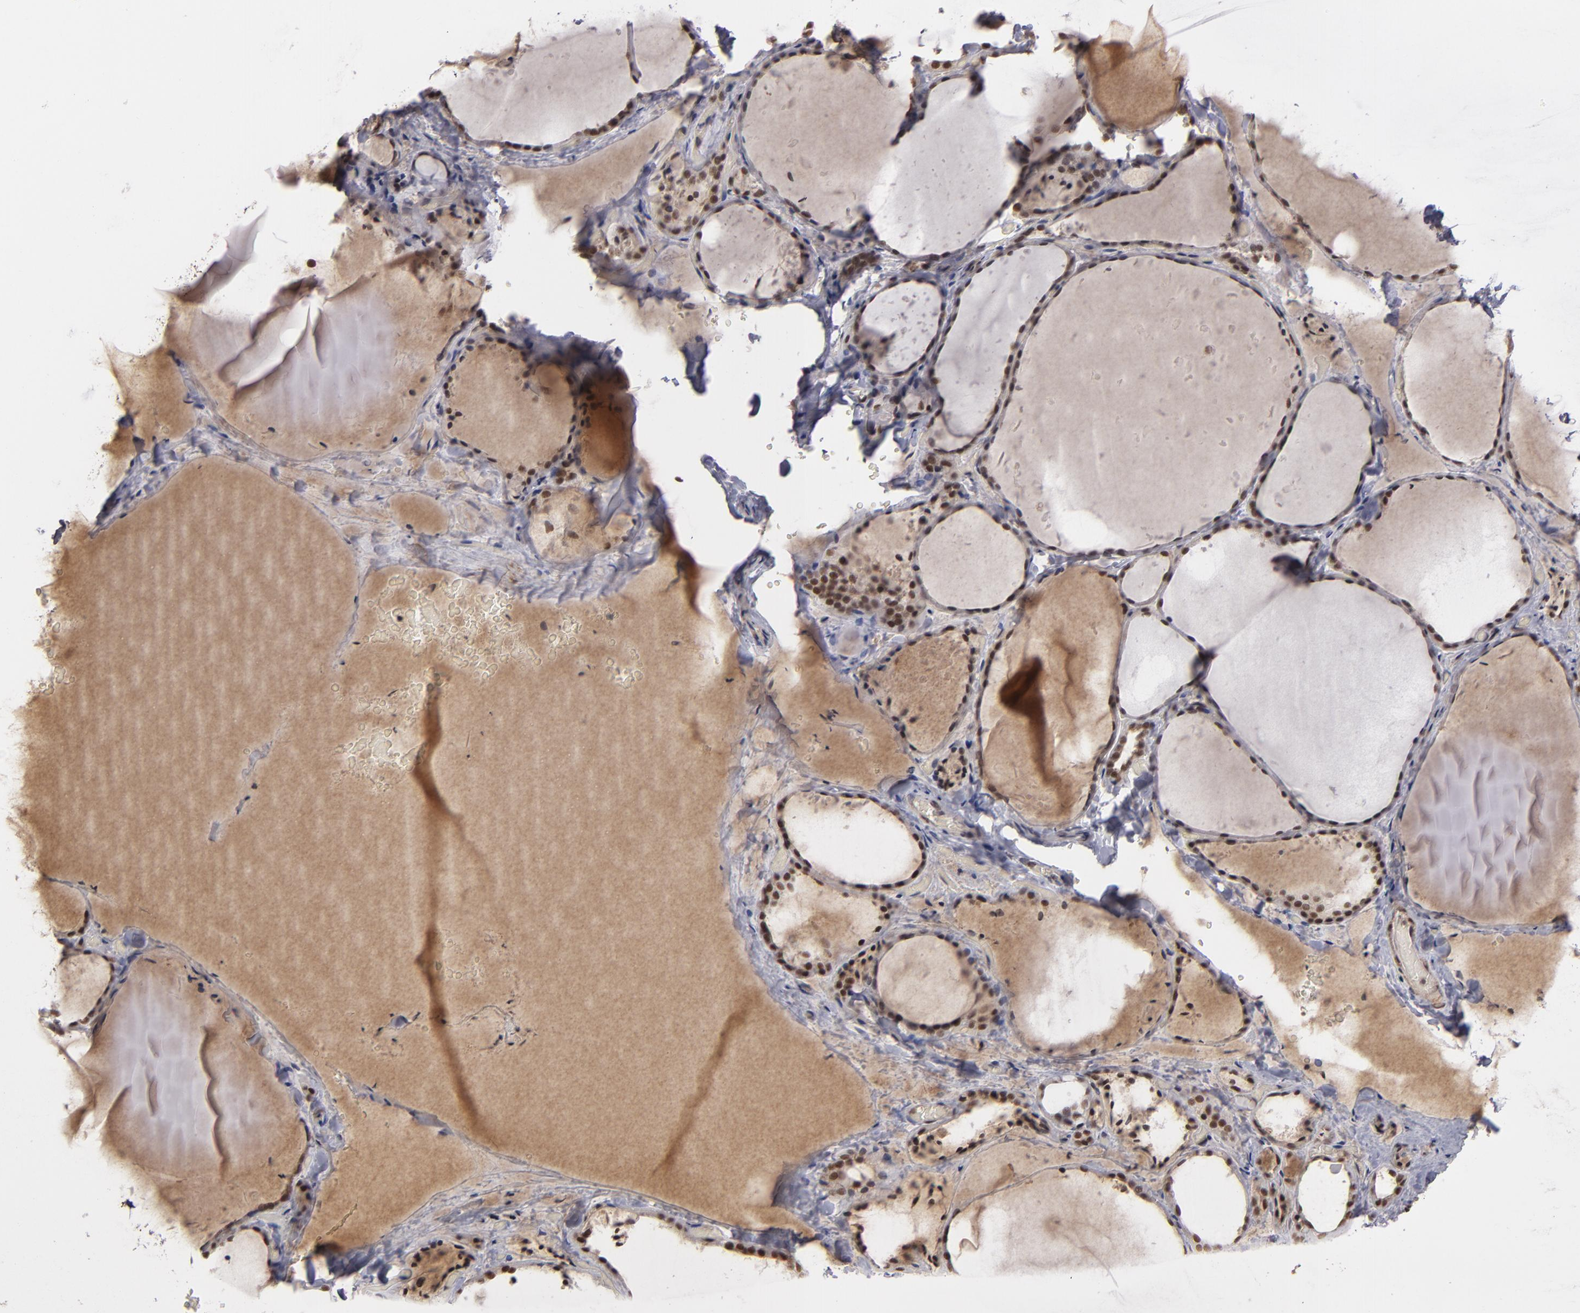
{"staining": {"intensity": "weak", "quantity": ">75%", "location": "nuclear"}, "tissue": "thyroid gland", "cell_type": "Glandular cells", "image_type": "normal", "snomed": [{"axis": "morphology", "description": "Normal tissue, NOS"}, {"axis": "topography", "description": "Thyroid gland"}], "caption": "An immunohistochemistry micrograph of unremarkable tissue is shown. Protein staining in brown shows weak nuclear positivity in thyroid gland within glandular cells. (Brightfield microscopy of DAB IHC at high magnification).", "gene": "ZNF234", "patient": {"sex": "female", "age": 22}}